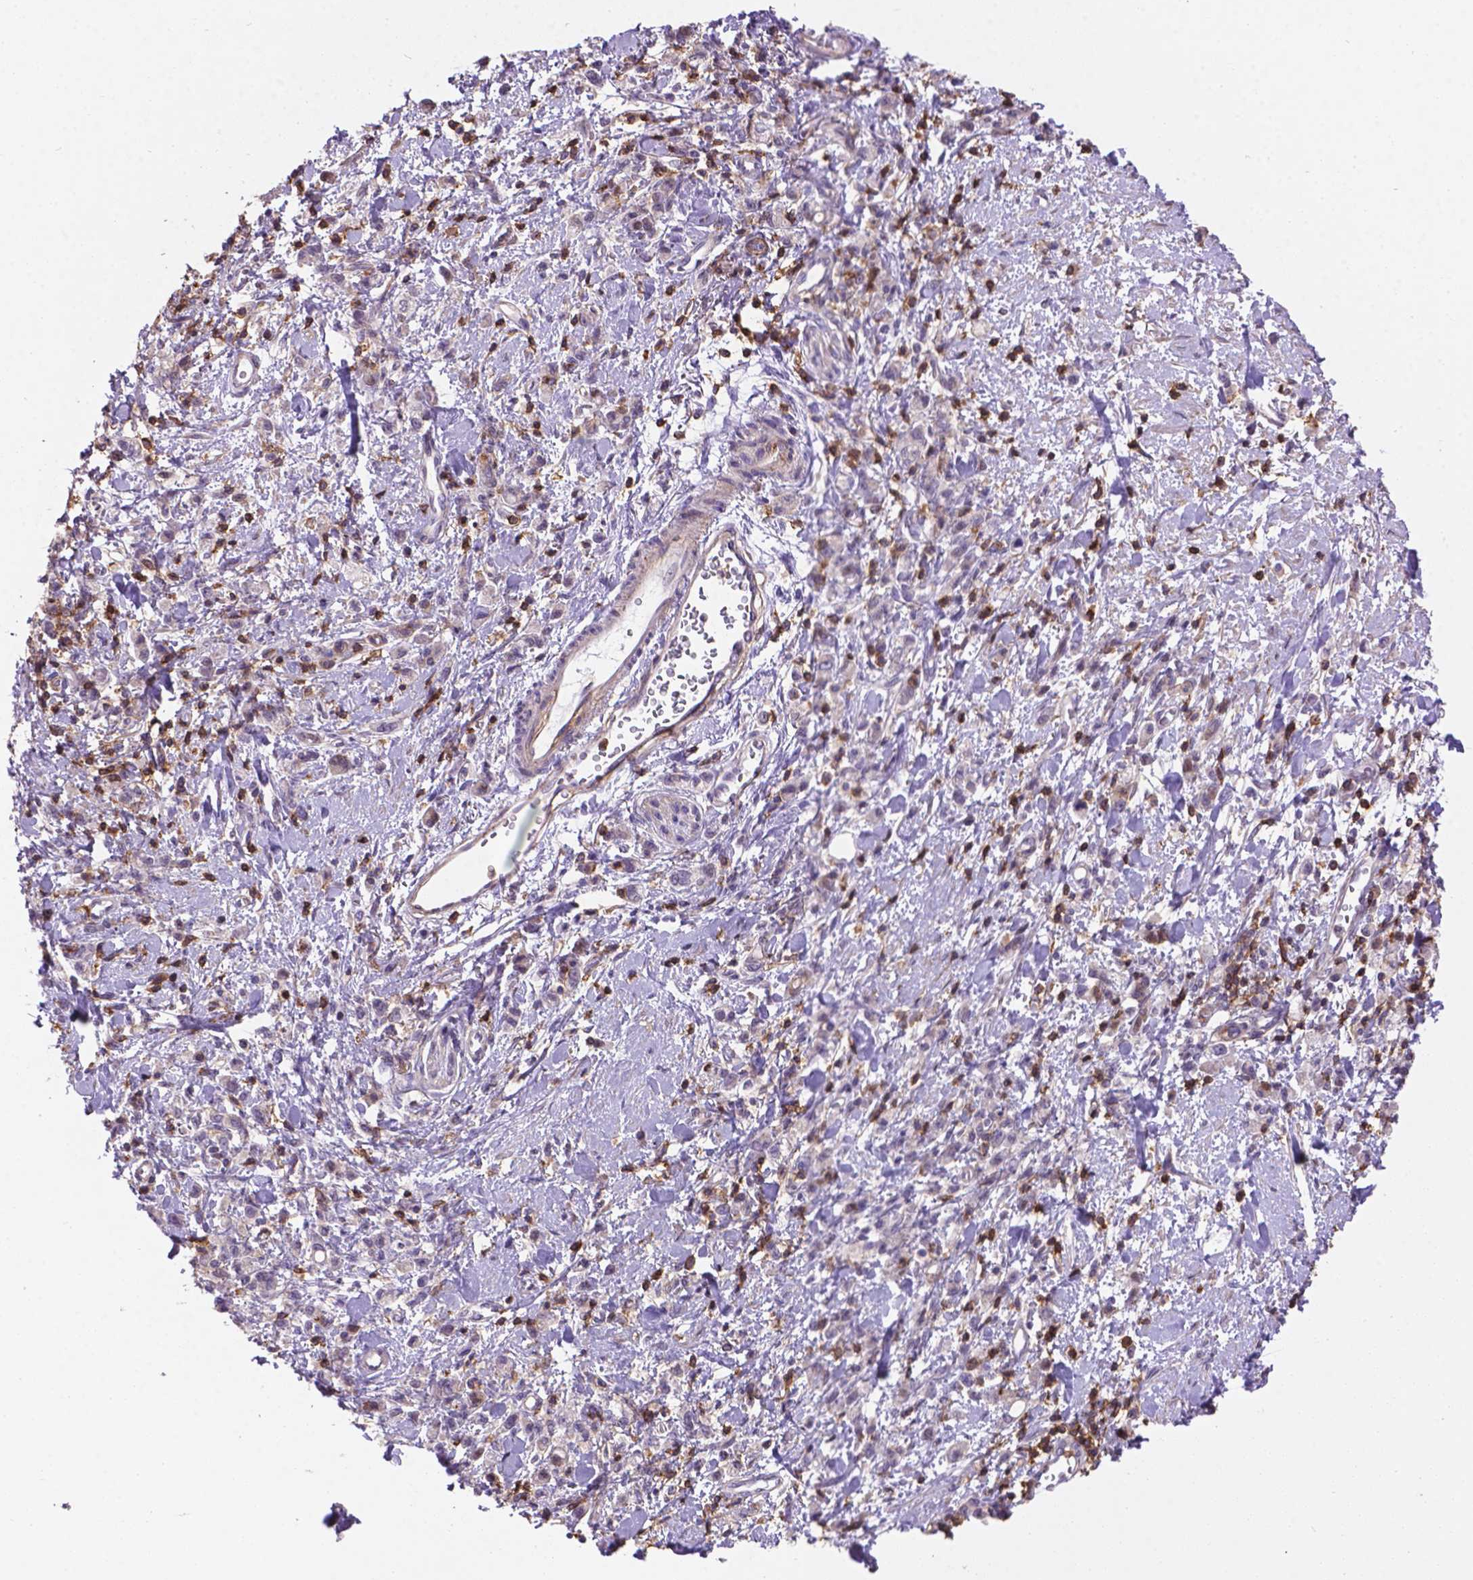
{"staining": {"intensity": "negative", "quantity": "none", "location": "none"}, "tissue": "stomach cancer", "cell_type": "Tumor cells", "image_type": "cancer", "snomed": [{"axis": "morphology", "description": "Adenocarcinoma, NOS"}, {"axis": "topography", "description": "Stomach"}], "caption": "Immunohistochemical staining of stomach cancer (adenocarcinoma) demonstrates no significant positivity in tumor cells.", "gene": "ACAD10", "patient": {"sex": "male", "age": 77}}